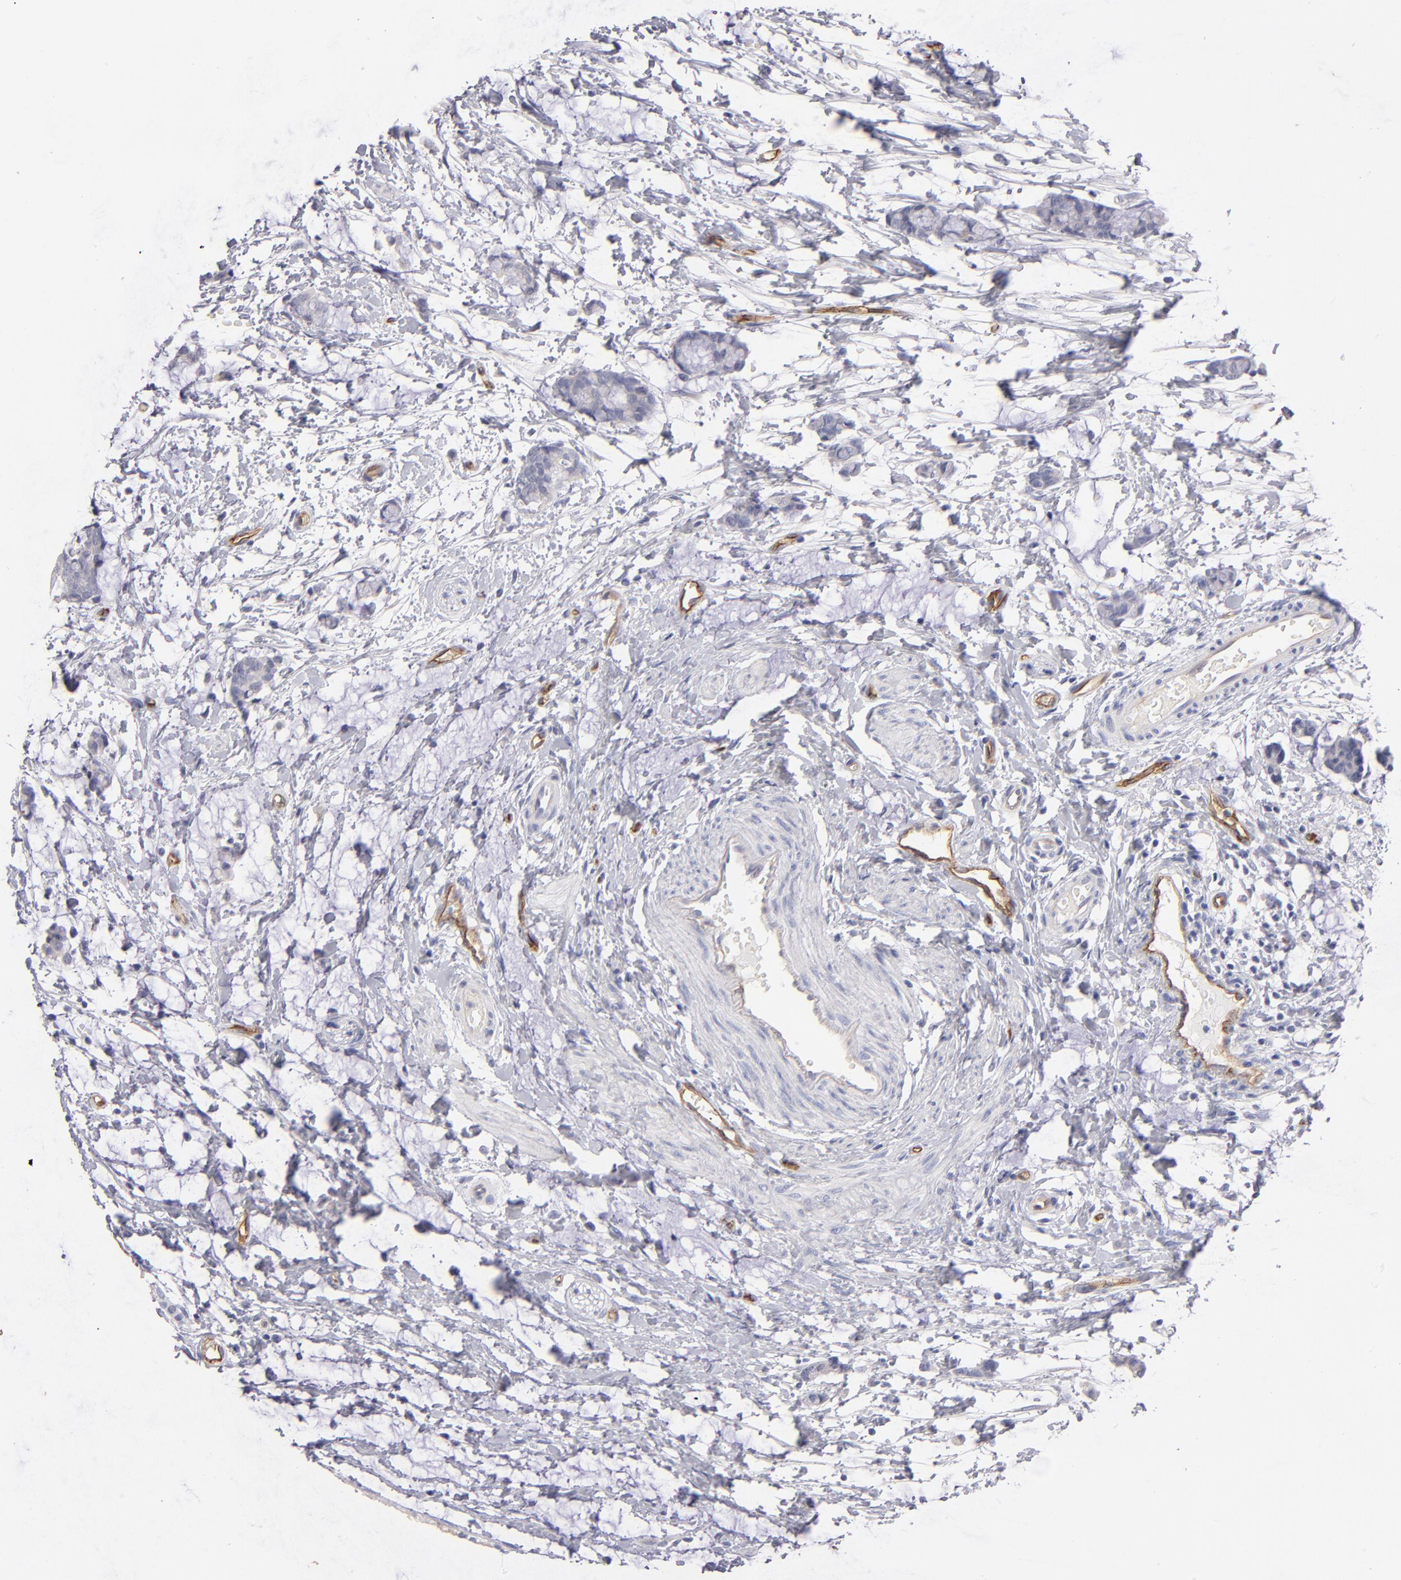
{"staining": {"intensity": "negative", "quantity": "none", "location": "none"}, "tissue": "colorectal cancer", "cell_type": "Tumor cells", "image_type": "cancer", "snomed": [{"axis": "morphology", "description": "Adenocarcinoma, NOS"}, {"axis": "topography", "description": "Colon"}], "caption": "IHC image of neoplastic tissue: colorectal cancer (adenocarcinoma) stained with DAB shows no significant protein staining in tumor cells.", "gene": "PLVAP", "patient": {"sex": "male", "age": 14}}